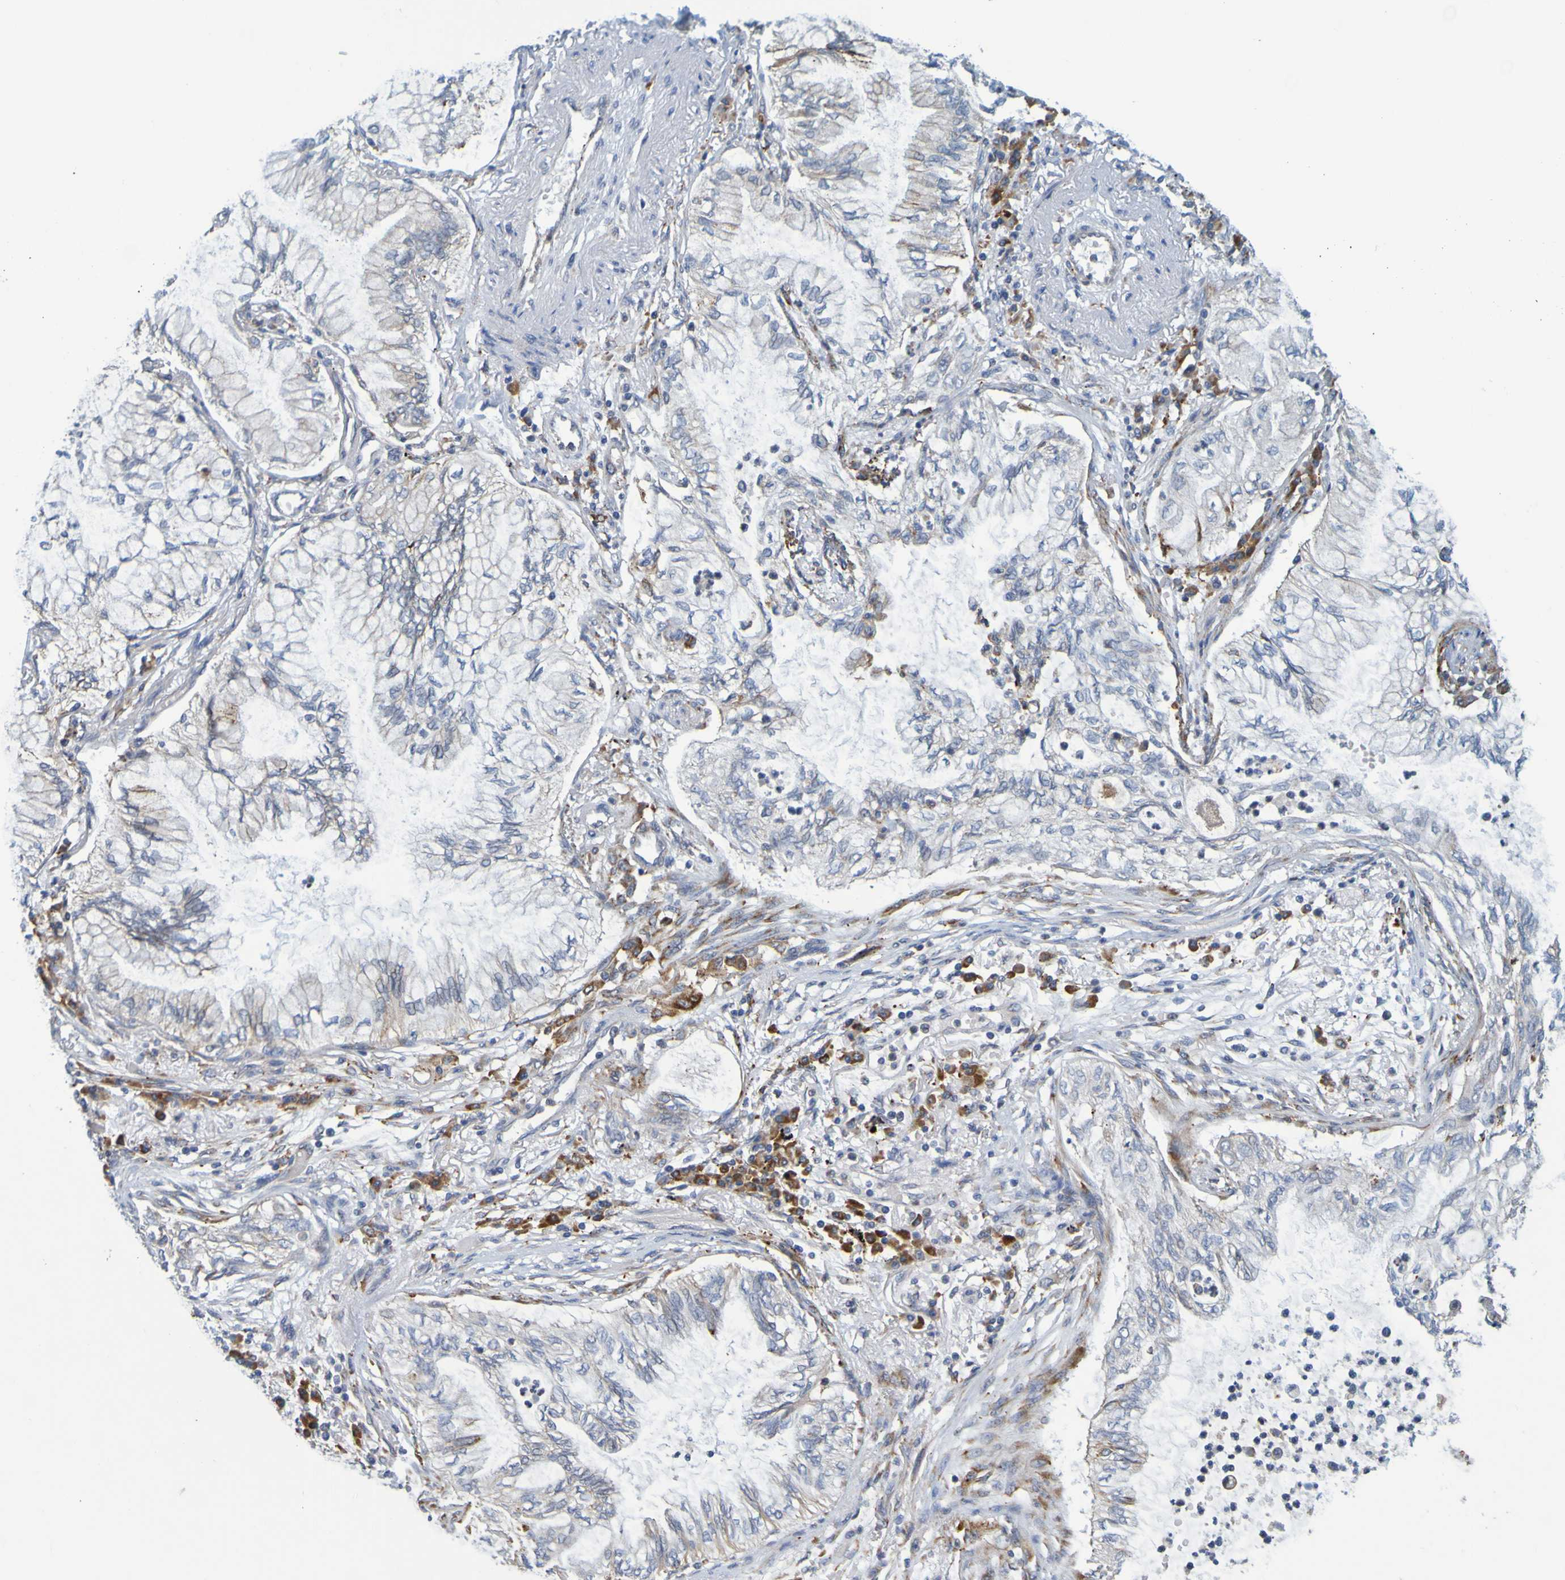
{"staining": {"intensity": "weak", "quantity": "25%-75%", "location": "cytoplasmic/membranous"}, "tissue": "lung cancer", "cell_type": "Tumor cells", "image_type": "cancer", "snomed": [{"axis": "morphology", "description": "Normal tissue, NOS"}, {"axis": "morphology", "description": "Adenocarcinoma, NOS"}, {"axis": "topography", "description": "Bronchus"}, {"axis": "topography", "description": "Lung"}], "caption": "DAB (3,3'-diaminobenzidine) immunohistochemical staining of human lung cancer (adenocarcinoma) reveals weak cytoplasmic/membranous protein expression in about 25%-75% of tumor cells.", "gene": "SIL1", "patient": {"sex": "female", "age": 70}}